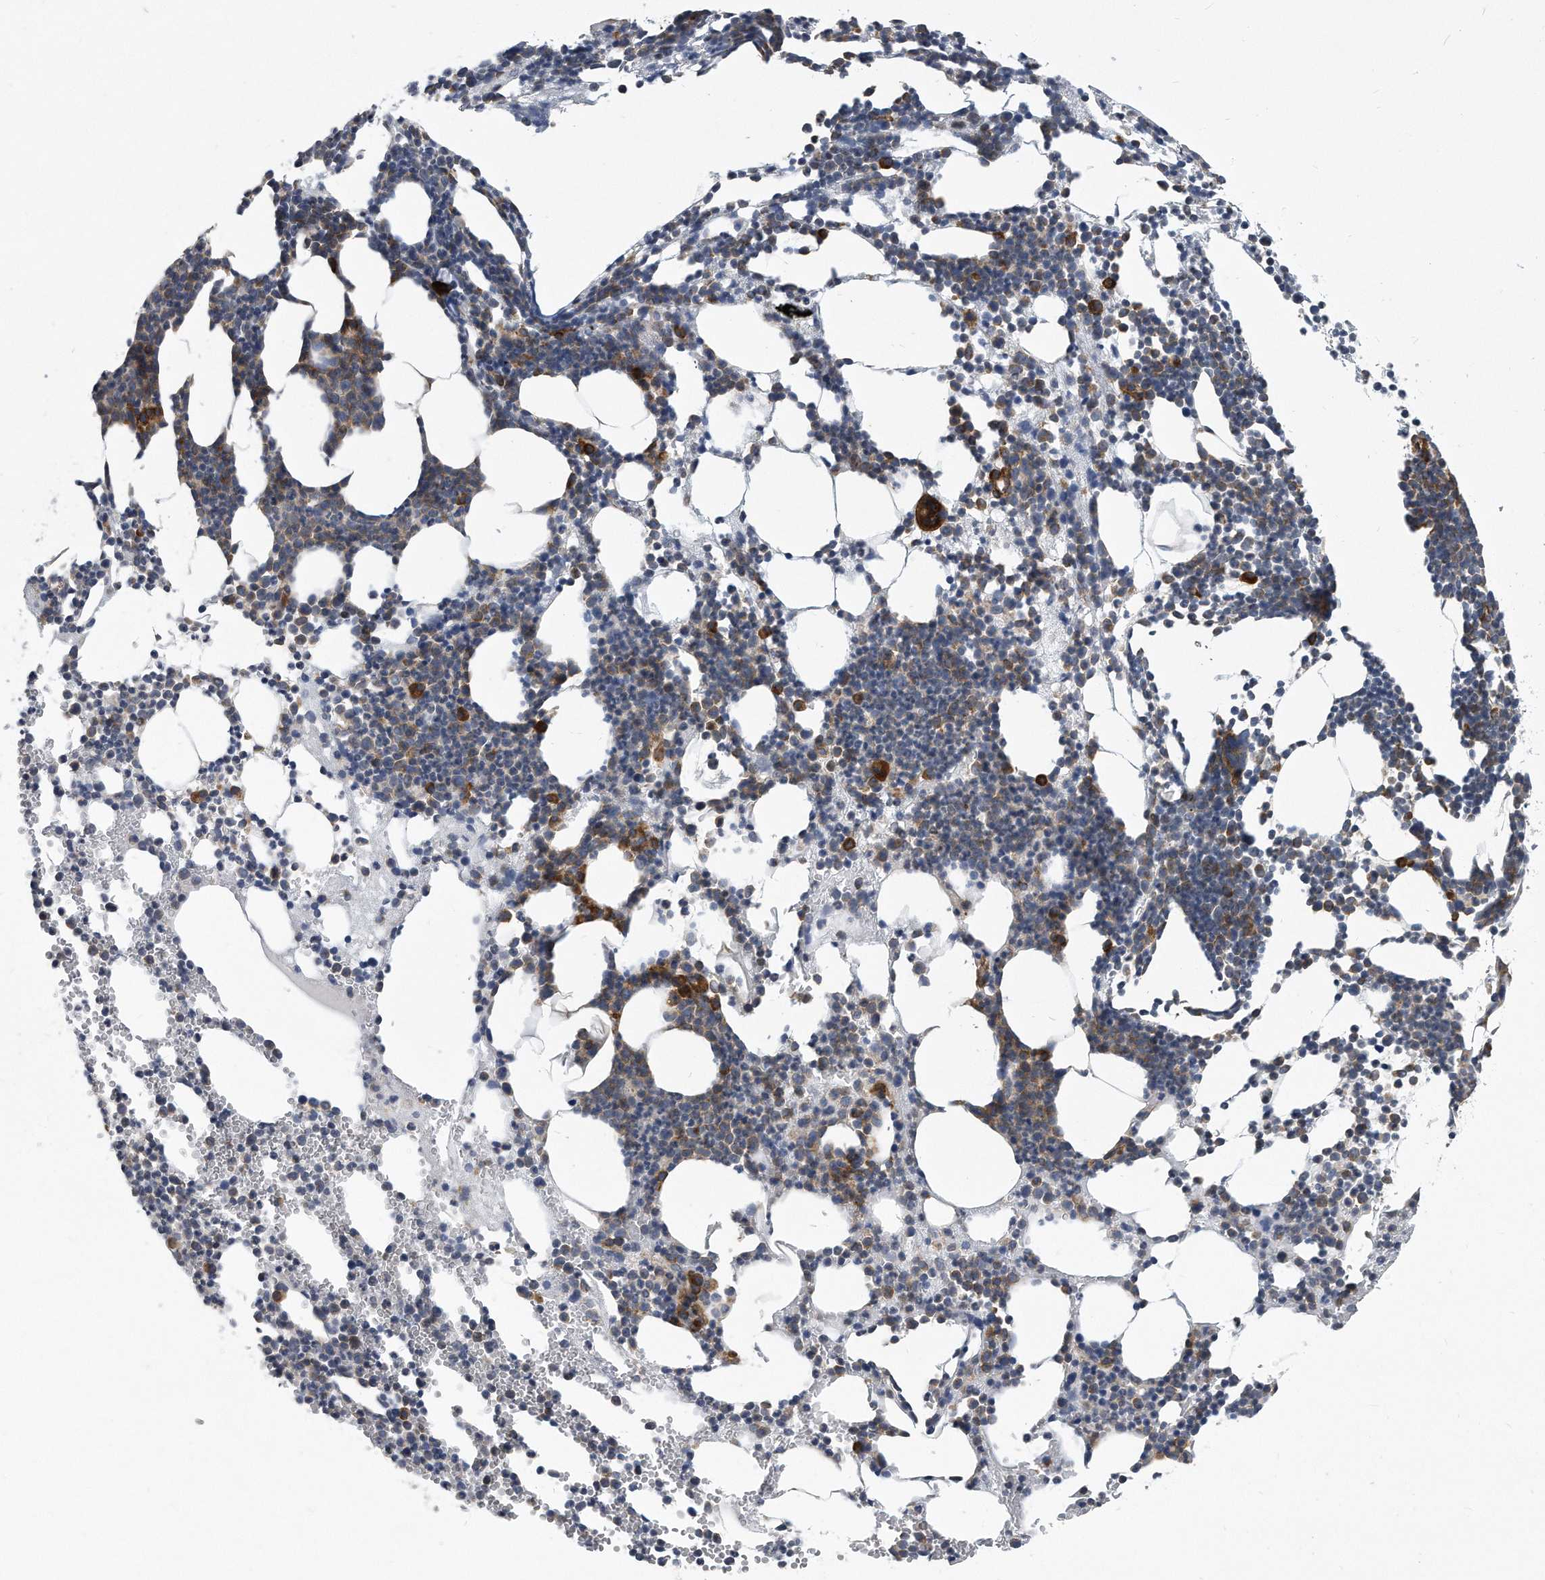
{"staining": {"intensity": "strong", "quantity": "<25%", "location": "cytoplasmic/membranous"}, "tissue": "bone marrow", "cell_type": "Hematopoietic cells", "image_type": "normal", "snomed": [{"axis": "morphology", "description": "Normal tissue, NOS"}, {"axis": "topography", "description": "Bone marrow"}], "caption": "Immunohistochemistry staining of benign bone marrow, which demonstrates medium levels of strong cytoplasmic/membranous expression in about <25% of hematopoietic cells indicating strong cytoplasmic/membranous protein staining. The staining was performed using DAB (3,3'-diaminobenzidine) (brown) for protein detection and nuclei were counterstained in hematoxylin (blue).", "gene": "EIF2B4", "patient": {"sex": "female", "age": 67}}